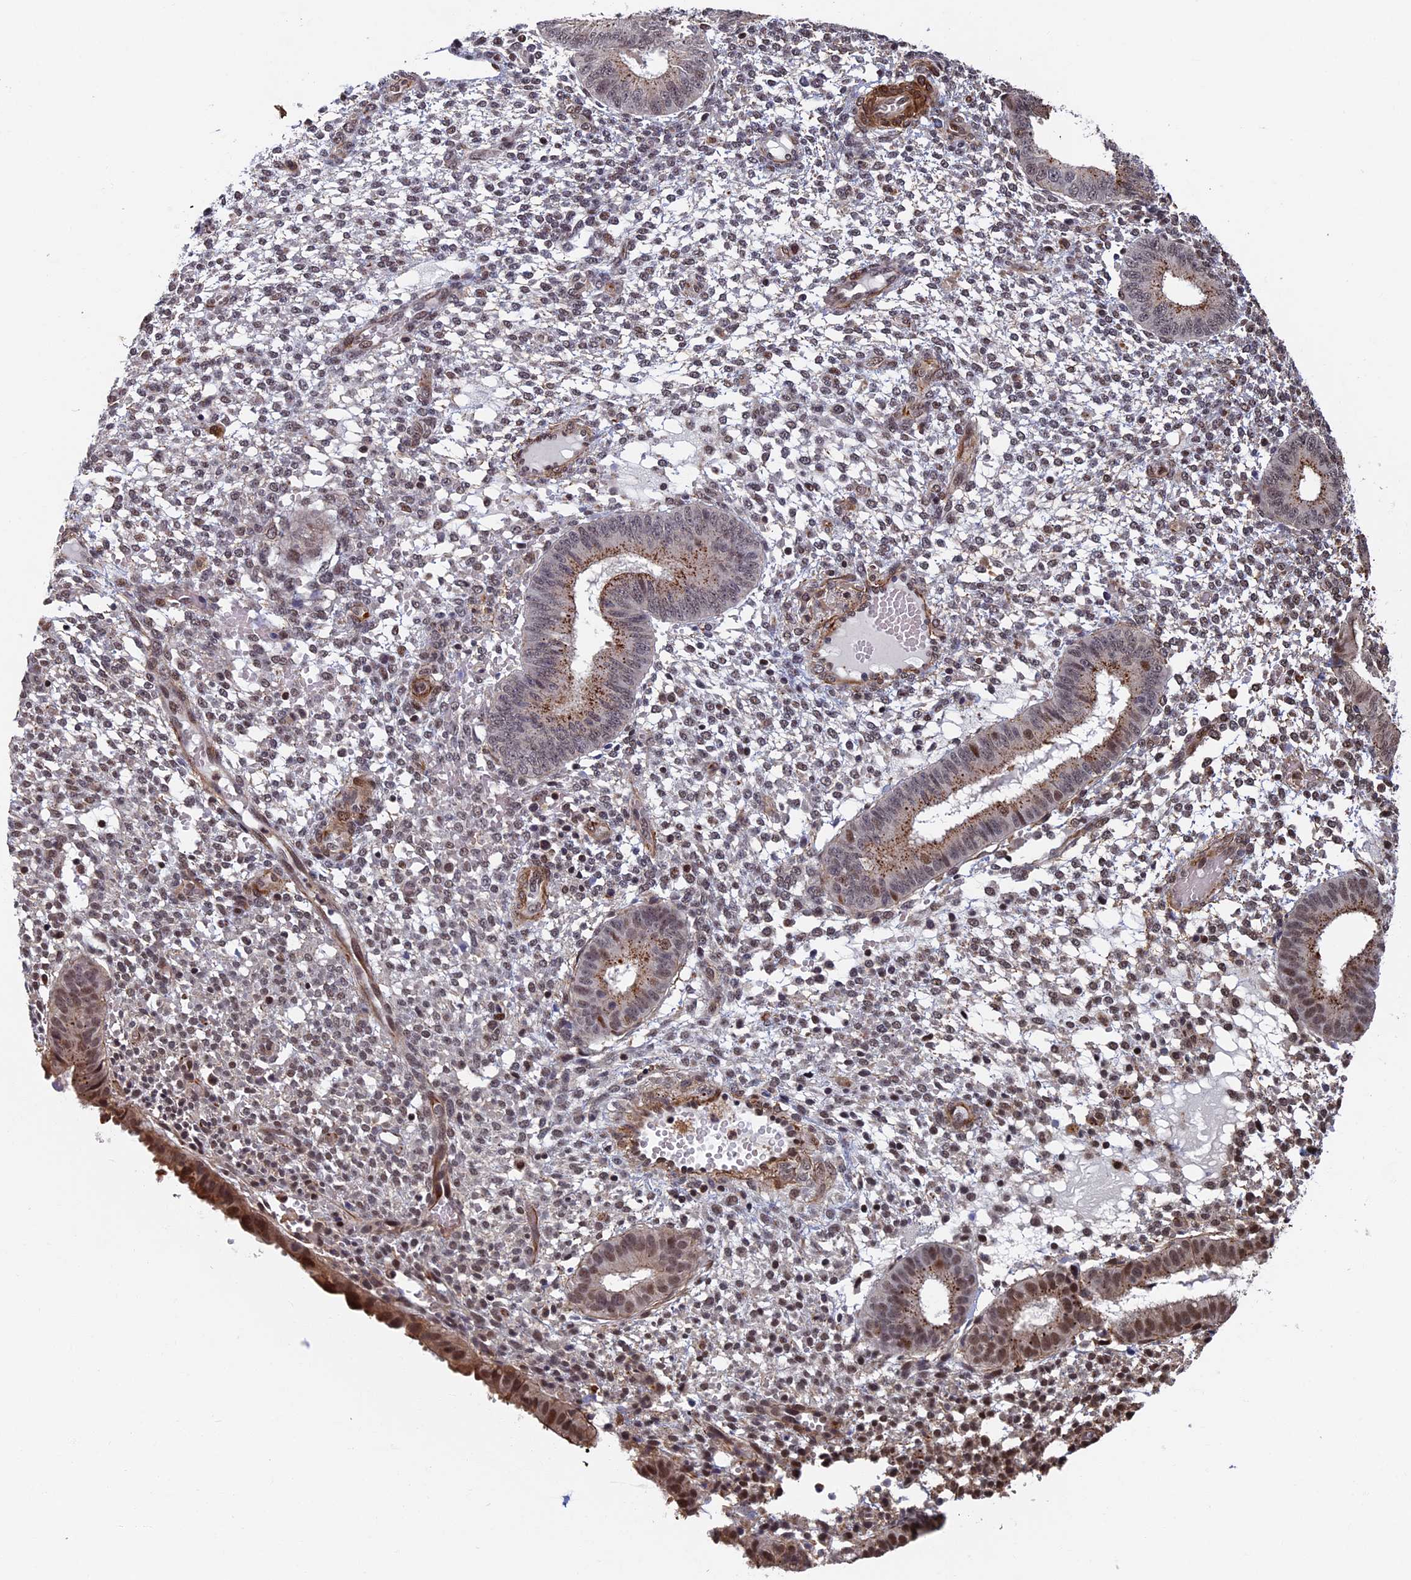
{"staining": {"intensity": "weak", "quantity": "<25%", "location": "cytoplasmic/membranous,nuclear"}, "tissue": "endometrium", "cell_type": "Cells in endometrial stroma", "image_type": "normal", "snomed": [{"axis": "morphology", "description": "Normal tissue, NOS"}, {"axis": "topography", "description": "Endometrium"}], "caption": "The IHC image has no significant staining in cells in endometrial stroma of endometrium. (DAB (3,3'-diaminobenzidine) immunohistochemistry (IHC) with hematoxylin counter stain).", "gene": "CTDP1", "patient": {"sex": "female", "age": 49}}